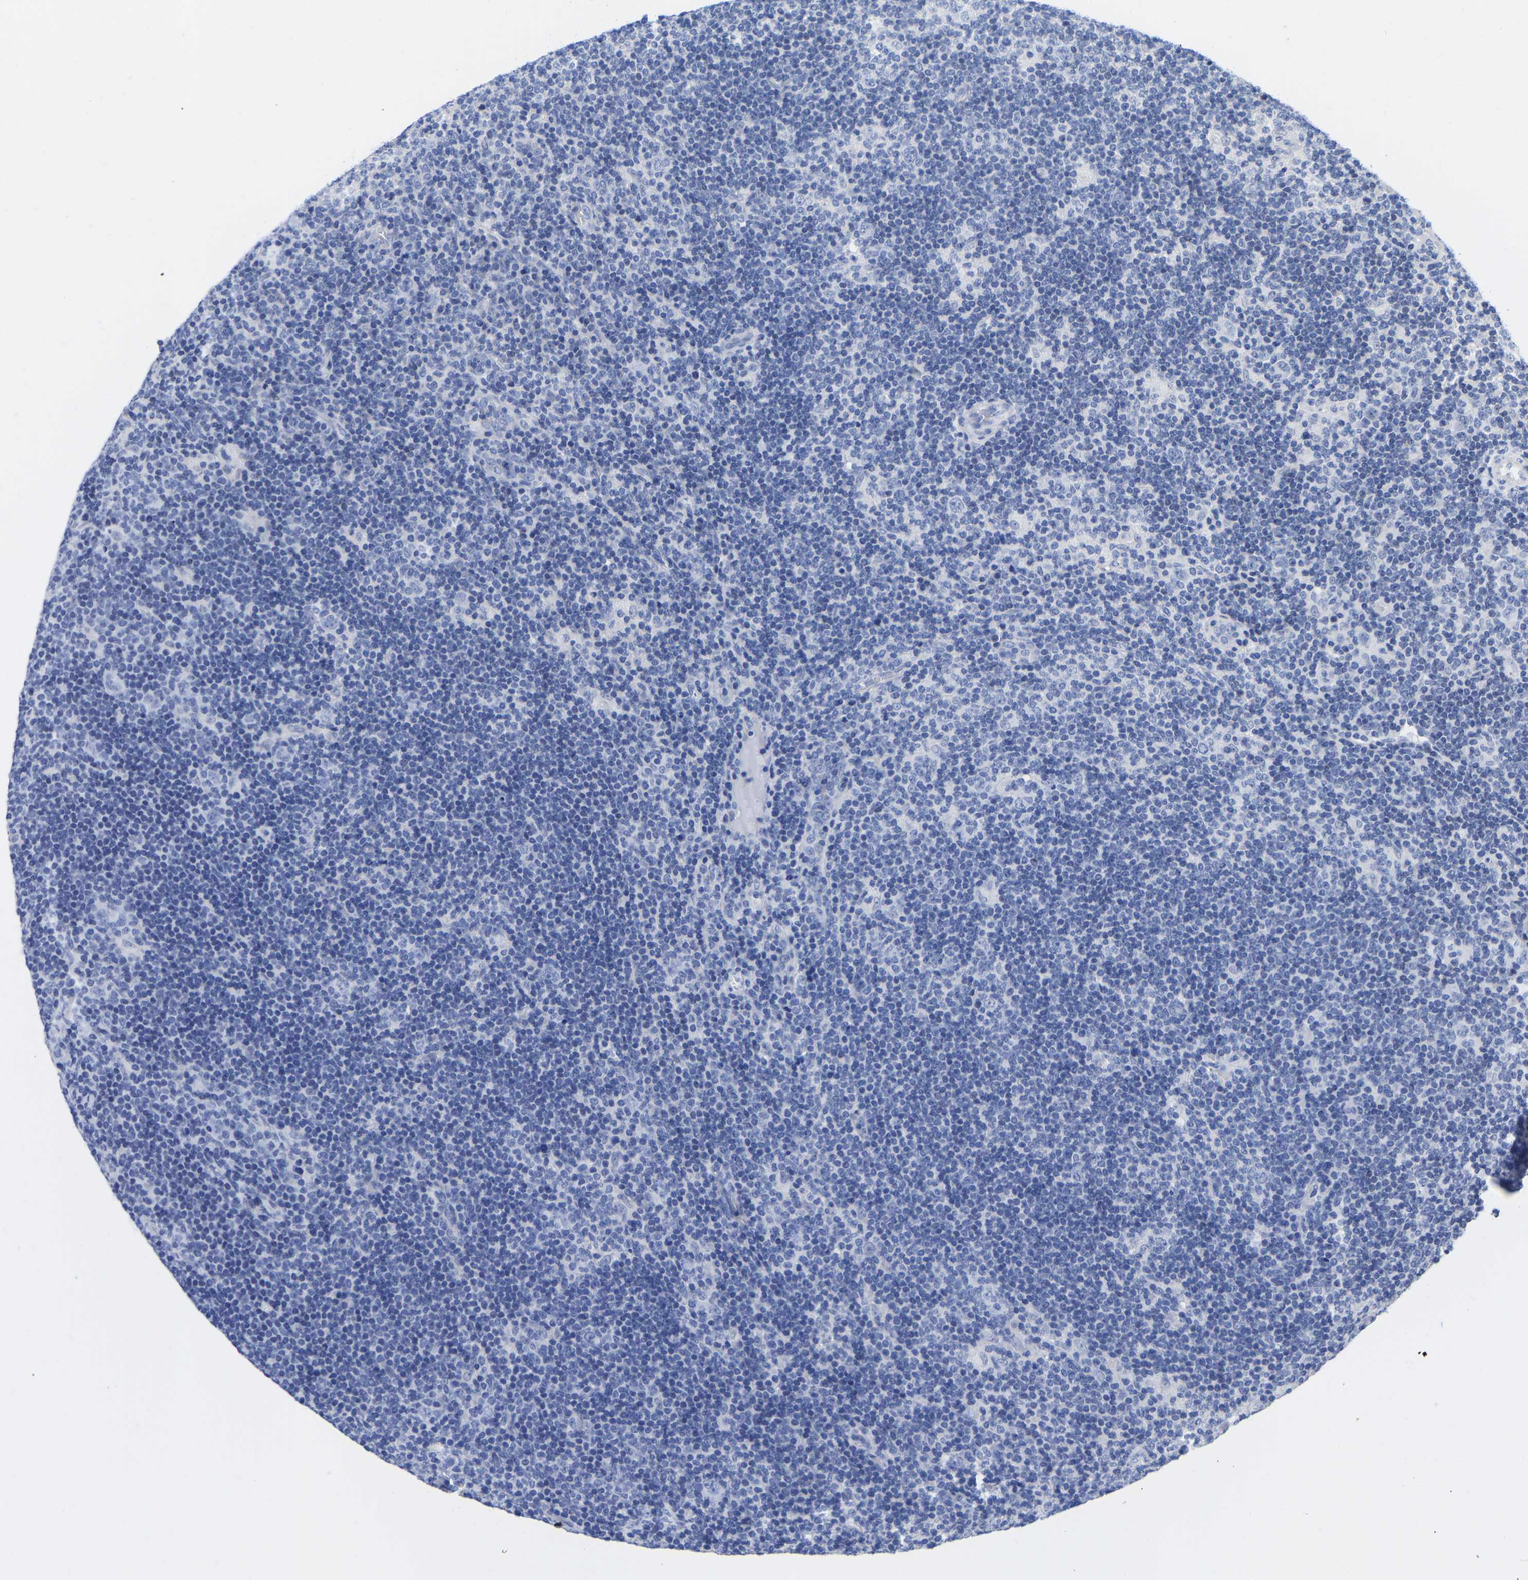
{"staining": {"intensity": "negative", "quantity": "none", "location": "none"}, "tissue": "lymphoma", "cell_type": "Tumor cells", "image_type": "cancer", "snomed": [{"axis": "morphology", "description": "Hodgkin's disease, NOS"}, {"axis": "topography", "description": "Lymph node"}], "caption": "Human lymphoma stained for a protein using immunohistochemistry reveals no staining in tumor cells.", "gene": "GPA33", "patient": {"sex": "female", "age": 57}}